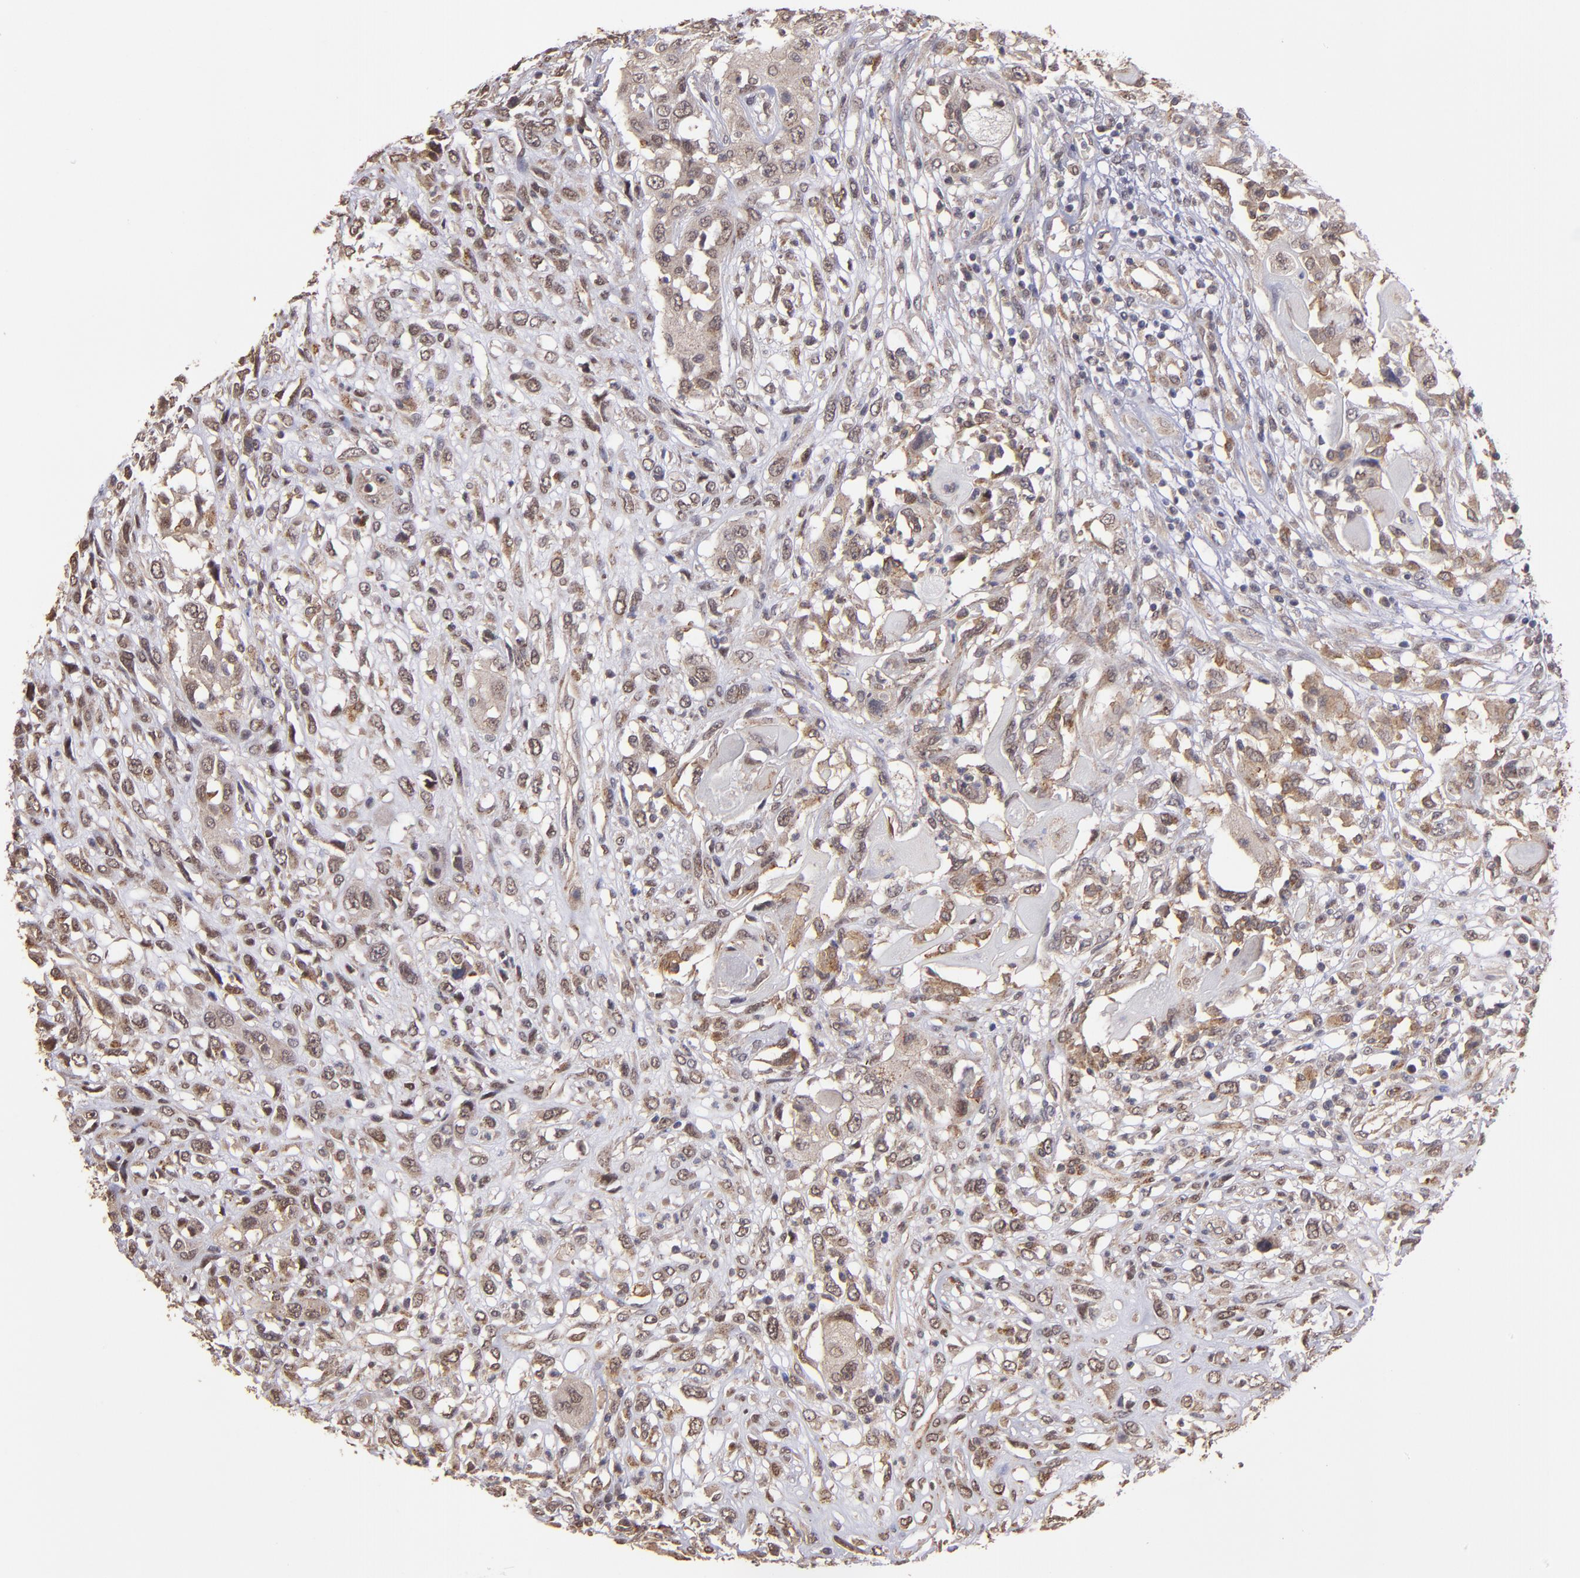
{"staining": {"intensity": "moderate", "quantity": ">75%", "location": "cytoplasmic/membranous,nuclear"}, "tissue": "head and neck cancer", "cell_type": "Tumor cells", "image_type": "cancer", "snomed": [{"axis": "morphology", "description": "Neoplasm, malignant, NOS"}, {"axis": "topography", "description": "Salivary gland"}, {"axis": "topography", "description": "Head-Neck"}], "caption": "Head and neck malignant neoplasm stained with a protein marker displays moderate staining in tumor cells.", "gene": "SIPA1L1", "patient": {"sex": "male", "age": 43}}